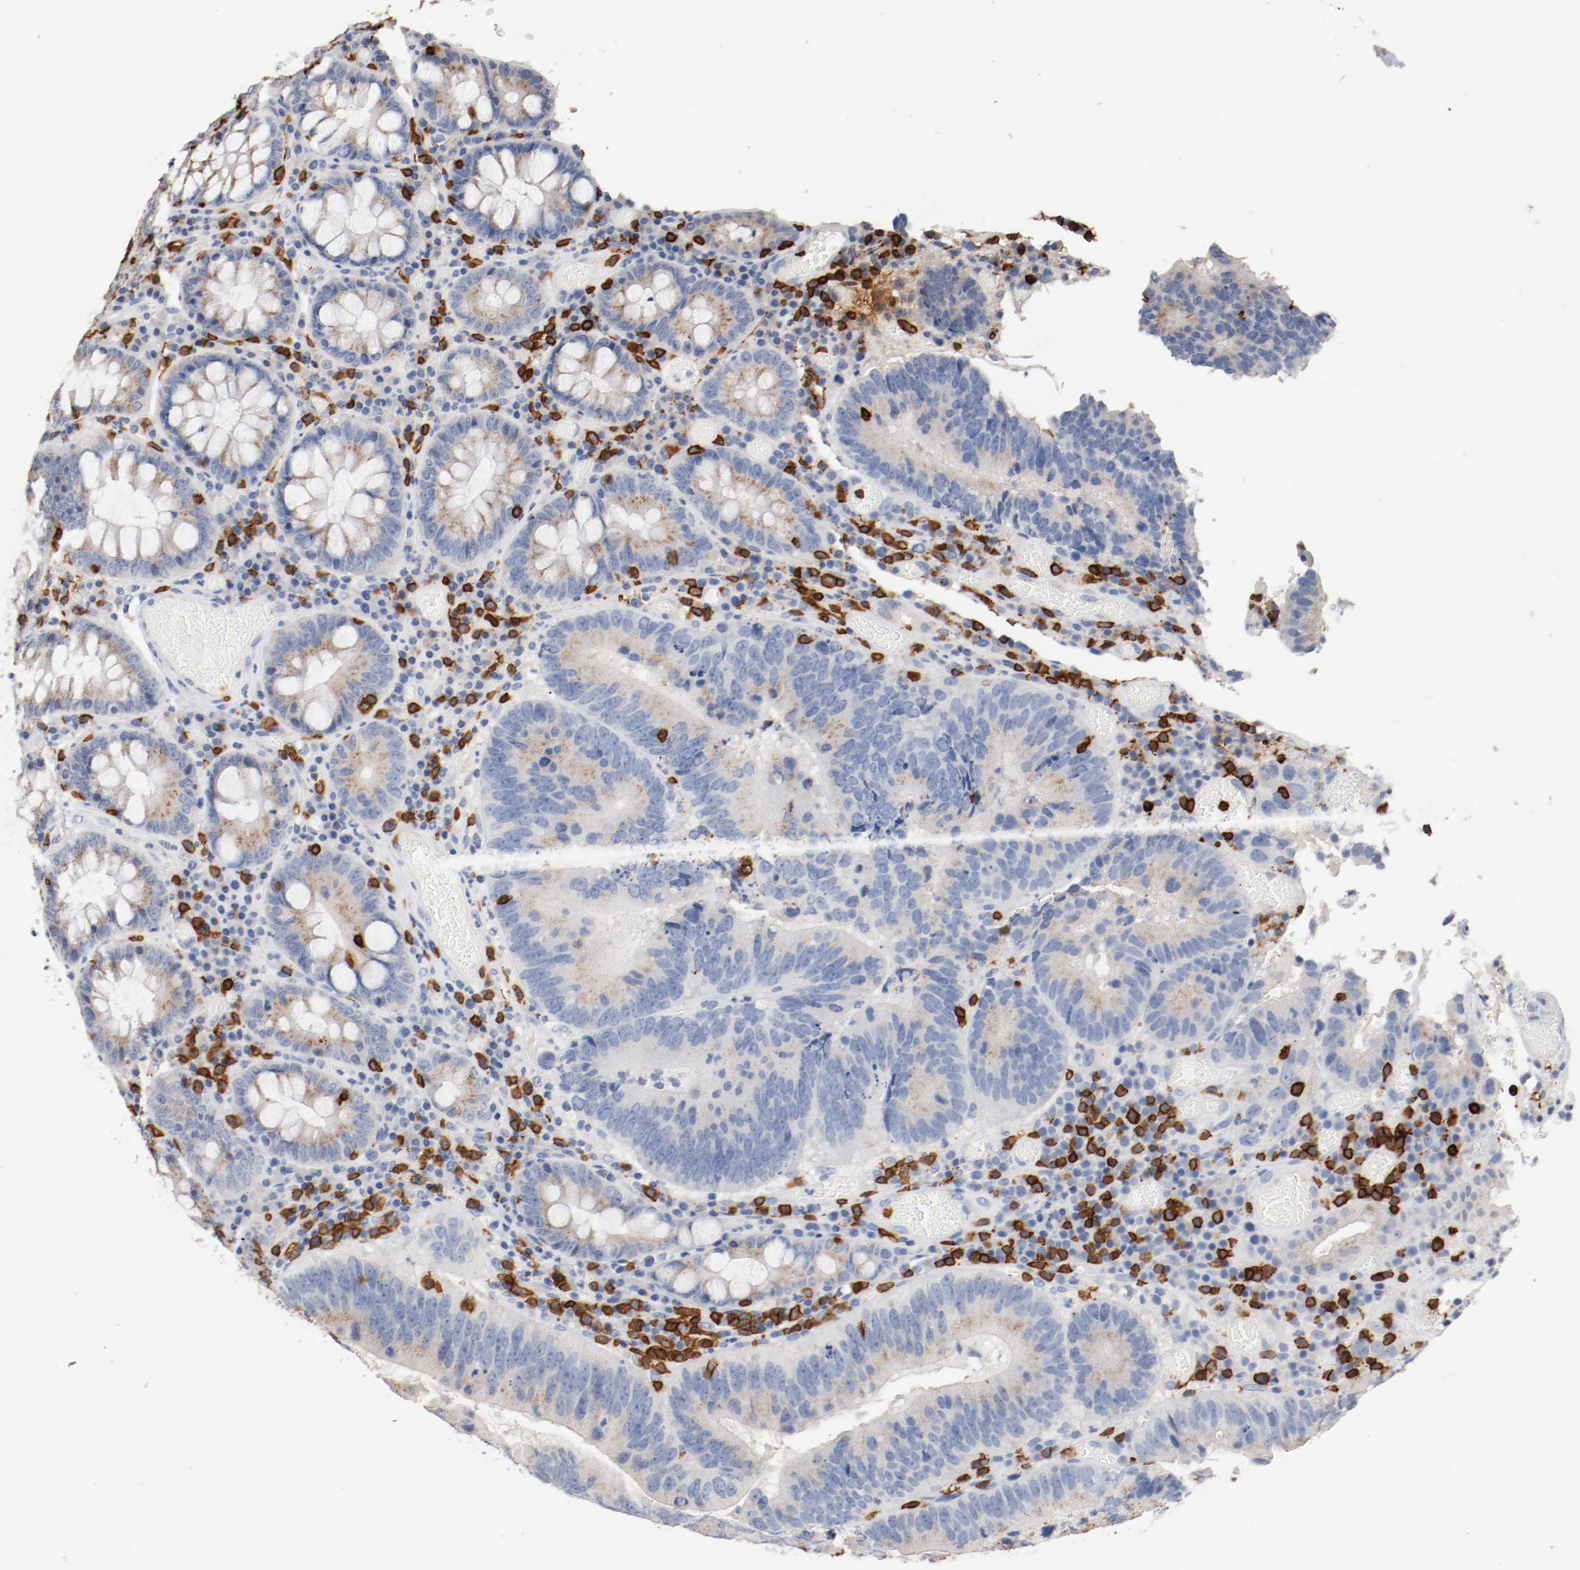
{"staining": {"intensity": "weak", "quantity": ">75%", "location": "cytoplasmic/membranous"}, "tissue": "colorectal cancer", "cell_type": "Tumor cells", "image_type": "cancer", "snomed": [{"axis": "morphology", "description": "Normal tissue, NOS"}, {"axis": "morphology", "description": "Adenocarcinoma, NOS"}, {"axis": "topography", "description": "Colon"}], "caption": "The image exhibits a brown stain indicating the presence of a protein in the cytoplasmic/membranous of tumor cells in colorectal cancer.", "gene": "CD247", "patient": {"sex": "female", "age": 78}}